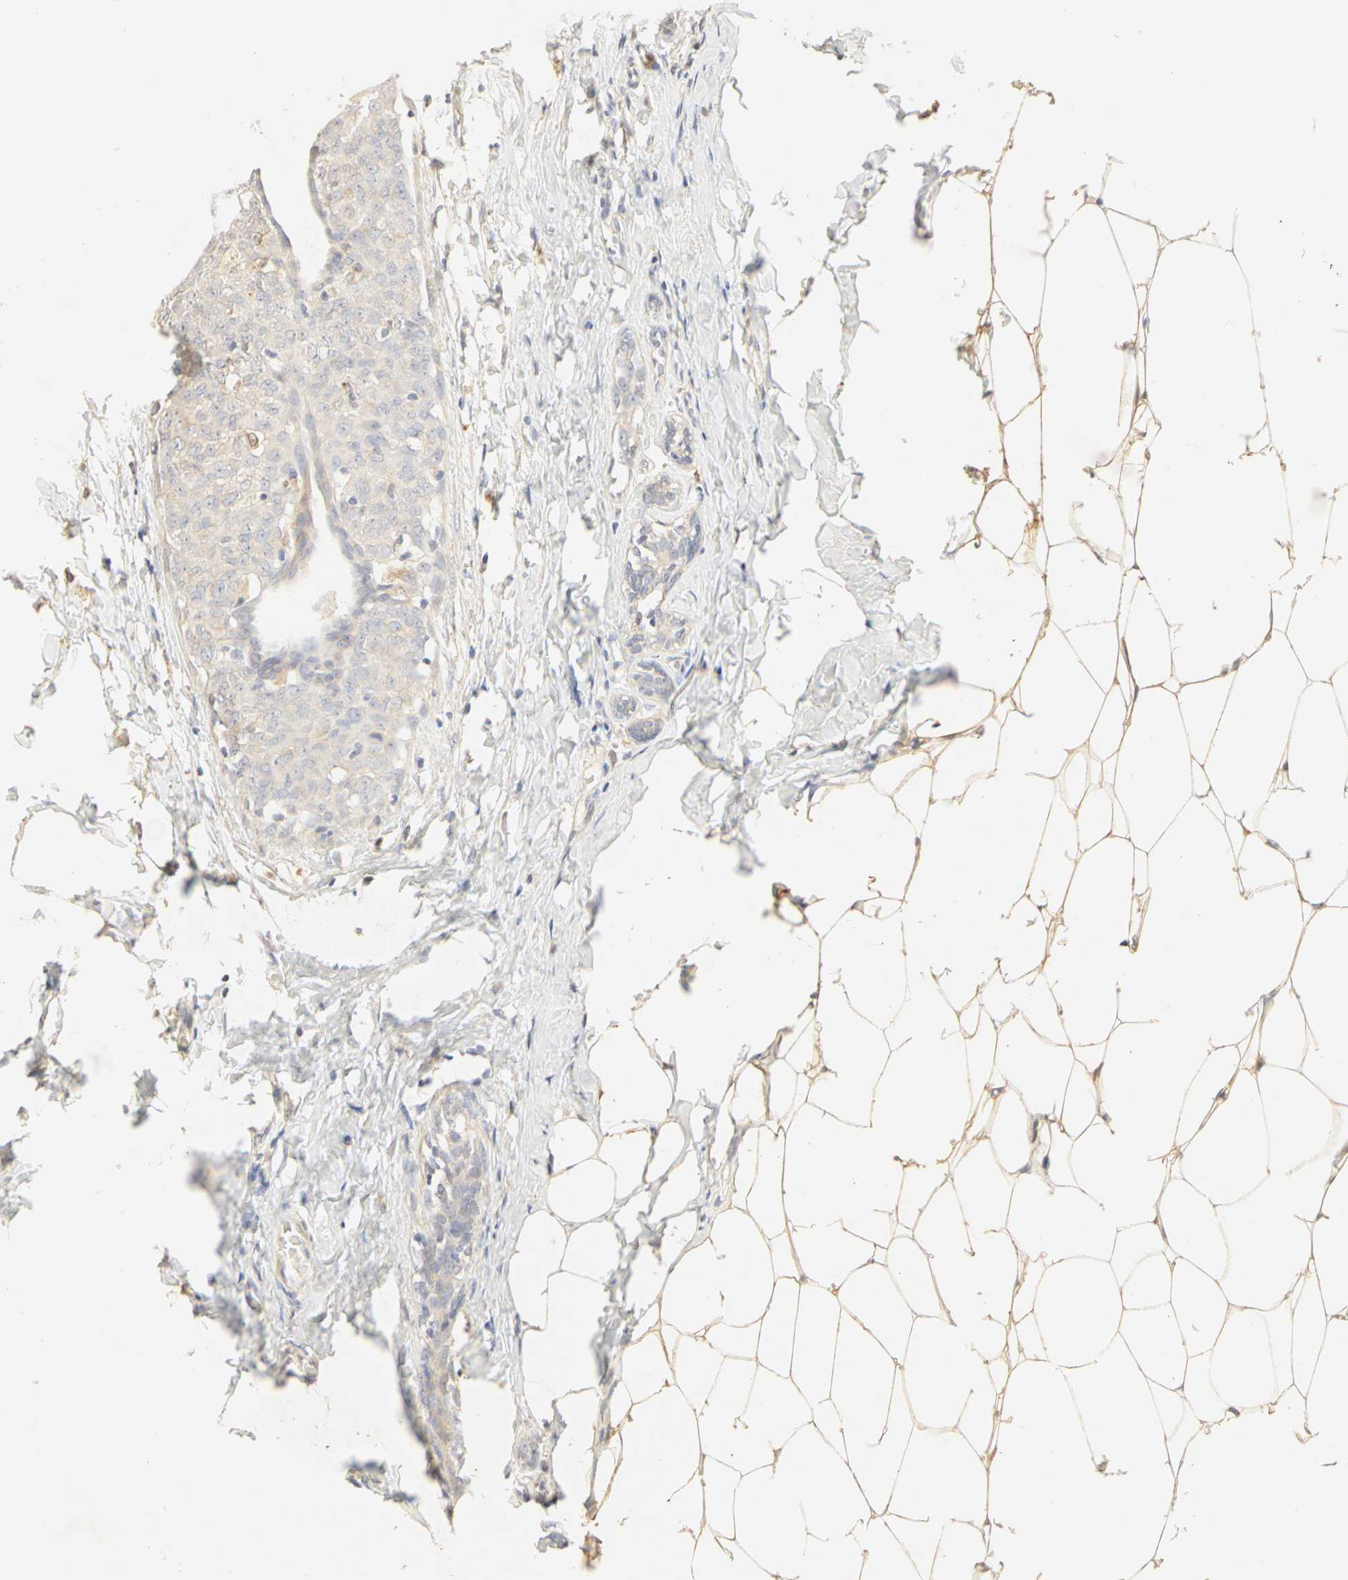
{"staining": {"intensity": "weak", "quantity": "25%-75%", "location": "cytoplasmic/membranous"}, "tissue": "breast cancer", "cell_type": "Tumor cells", "image_type": "cancer", "snomed": [{"axis": "morphology", "description": "Duct carcinoma"}, {"axis": "topography", "description": "Breast"}], "caption": "Breast cancer (intraductal carcinoma) stained with DAB (3,3'-diaminobenzidine) immunohistochemistry (IHC) displays low levels of weak cytoplasmic/membranous positivity in about 25%-75% of tumor cells.", "gene": "GNRH2", "patient": {"sex": "female", "age": 40}}